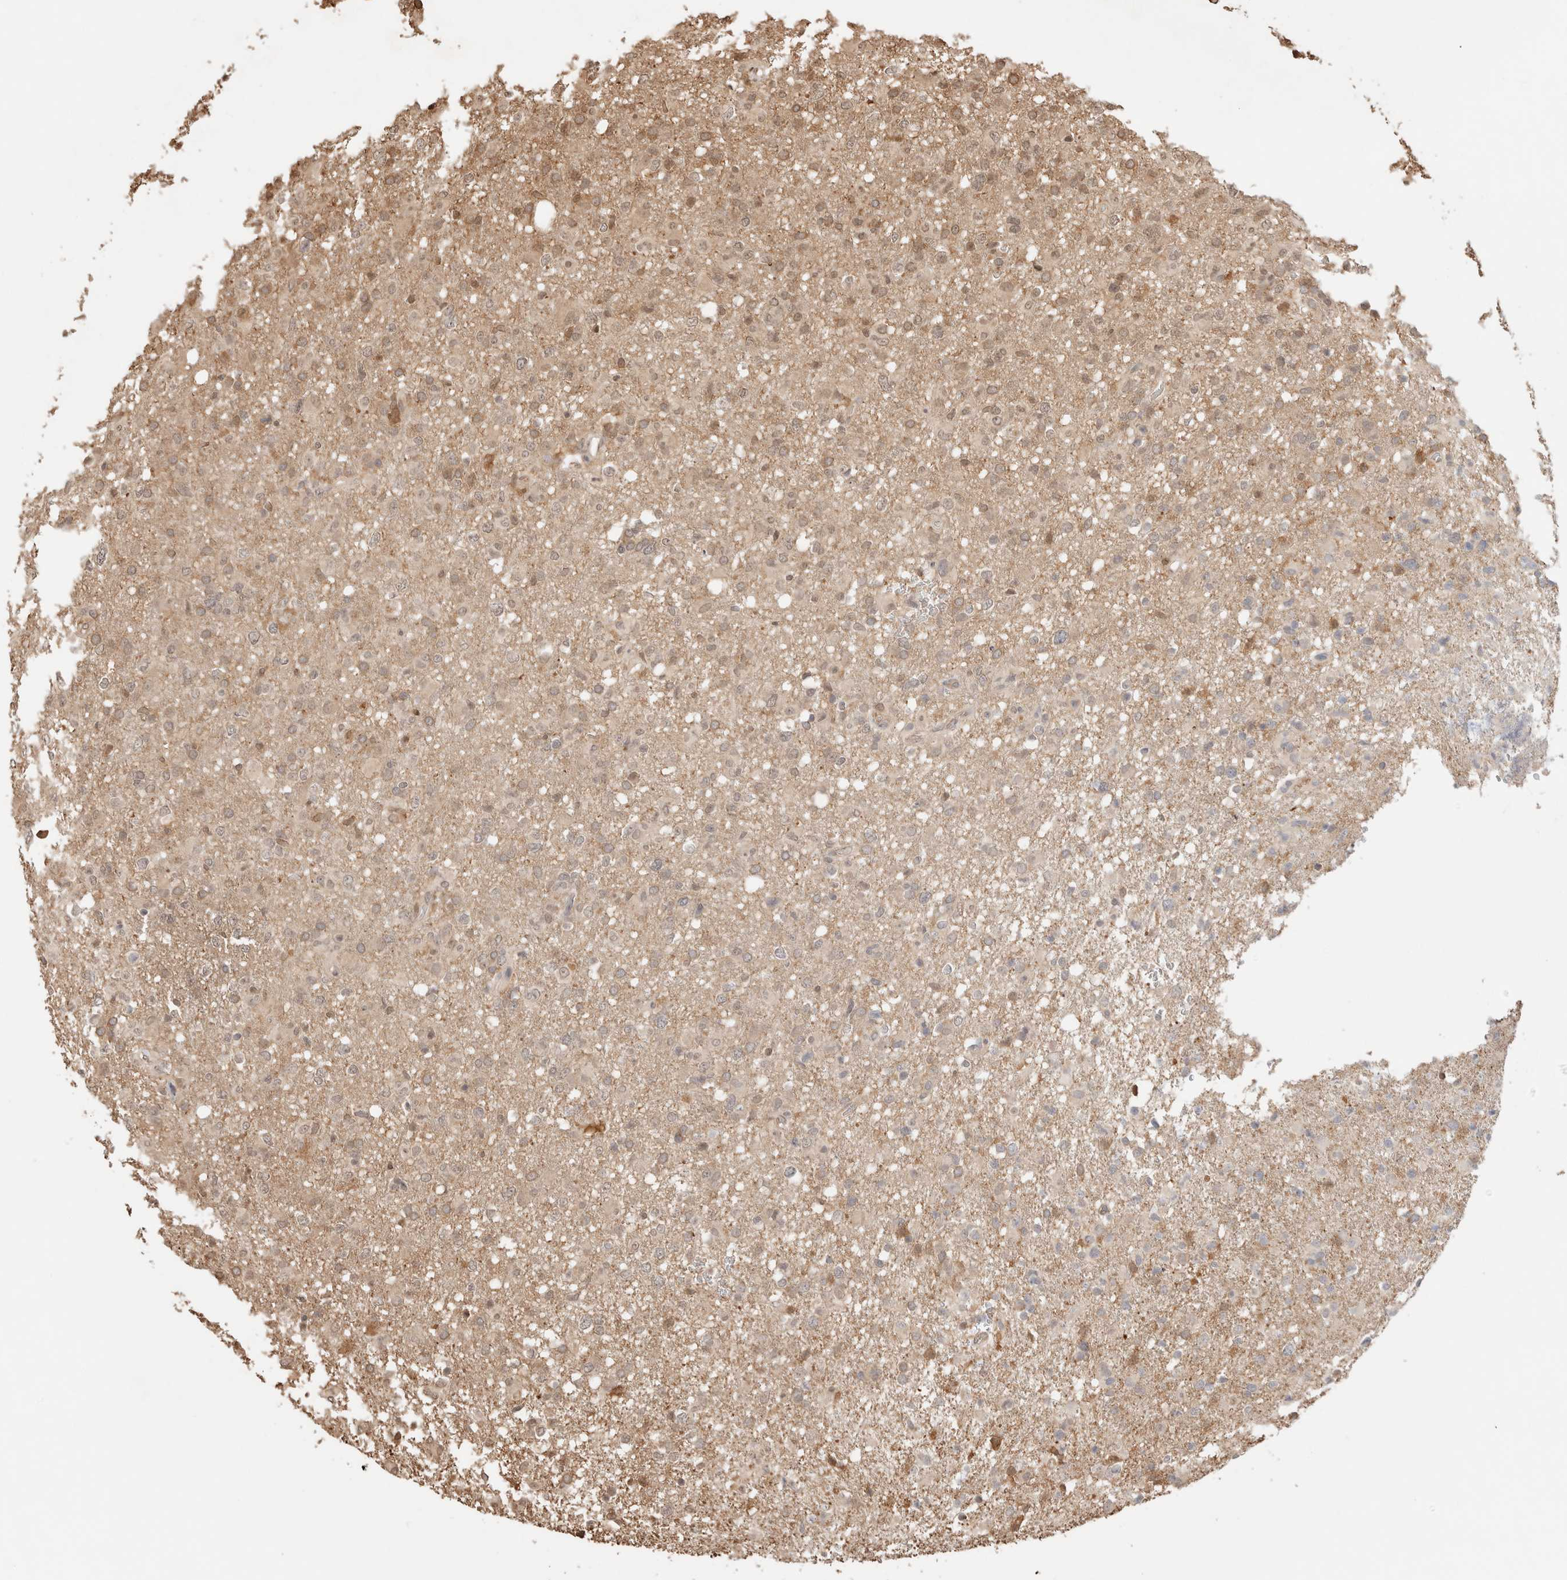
{"staining": {"intensity": "moderate", "quantity": "<25%", "location": "cytoplasmic/membranous,nuclear"}, "tissue": "glioma", "cell_type": "Tumor cells", "image_type": "cancer", "snomed": [{"axis": "morphology", "description": "Glioma, malignant, High grade"}, {"axis": "topography", "description": "Brain"}], "caption": "The histopathology image reveals staining of glioma, revealing moderate cytoplasmic/membranous and nuclear protein positivity (brown color) within tumor cells.", "gene": "YWHAH", "patient": {"sex": "female", "age": 57}}